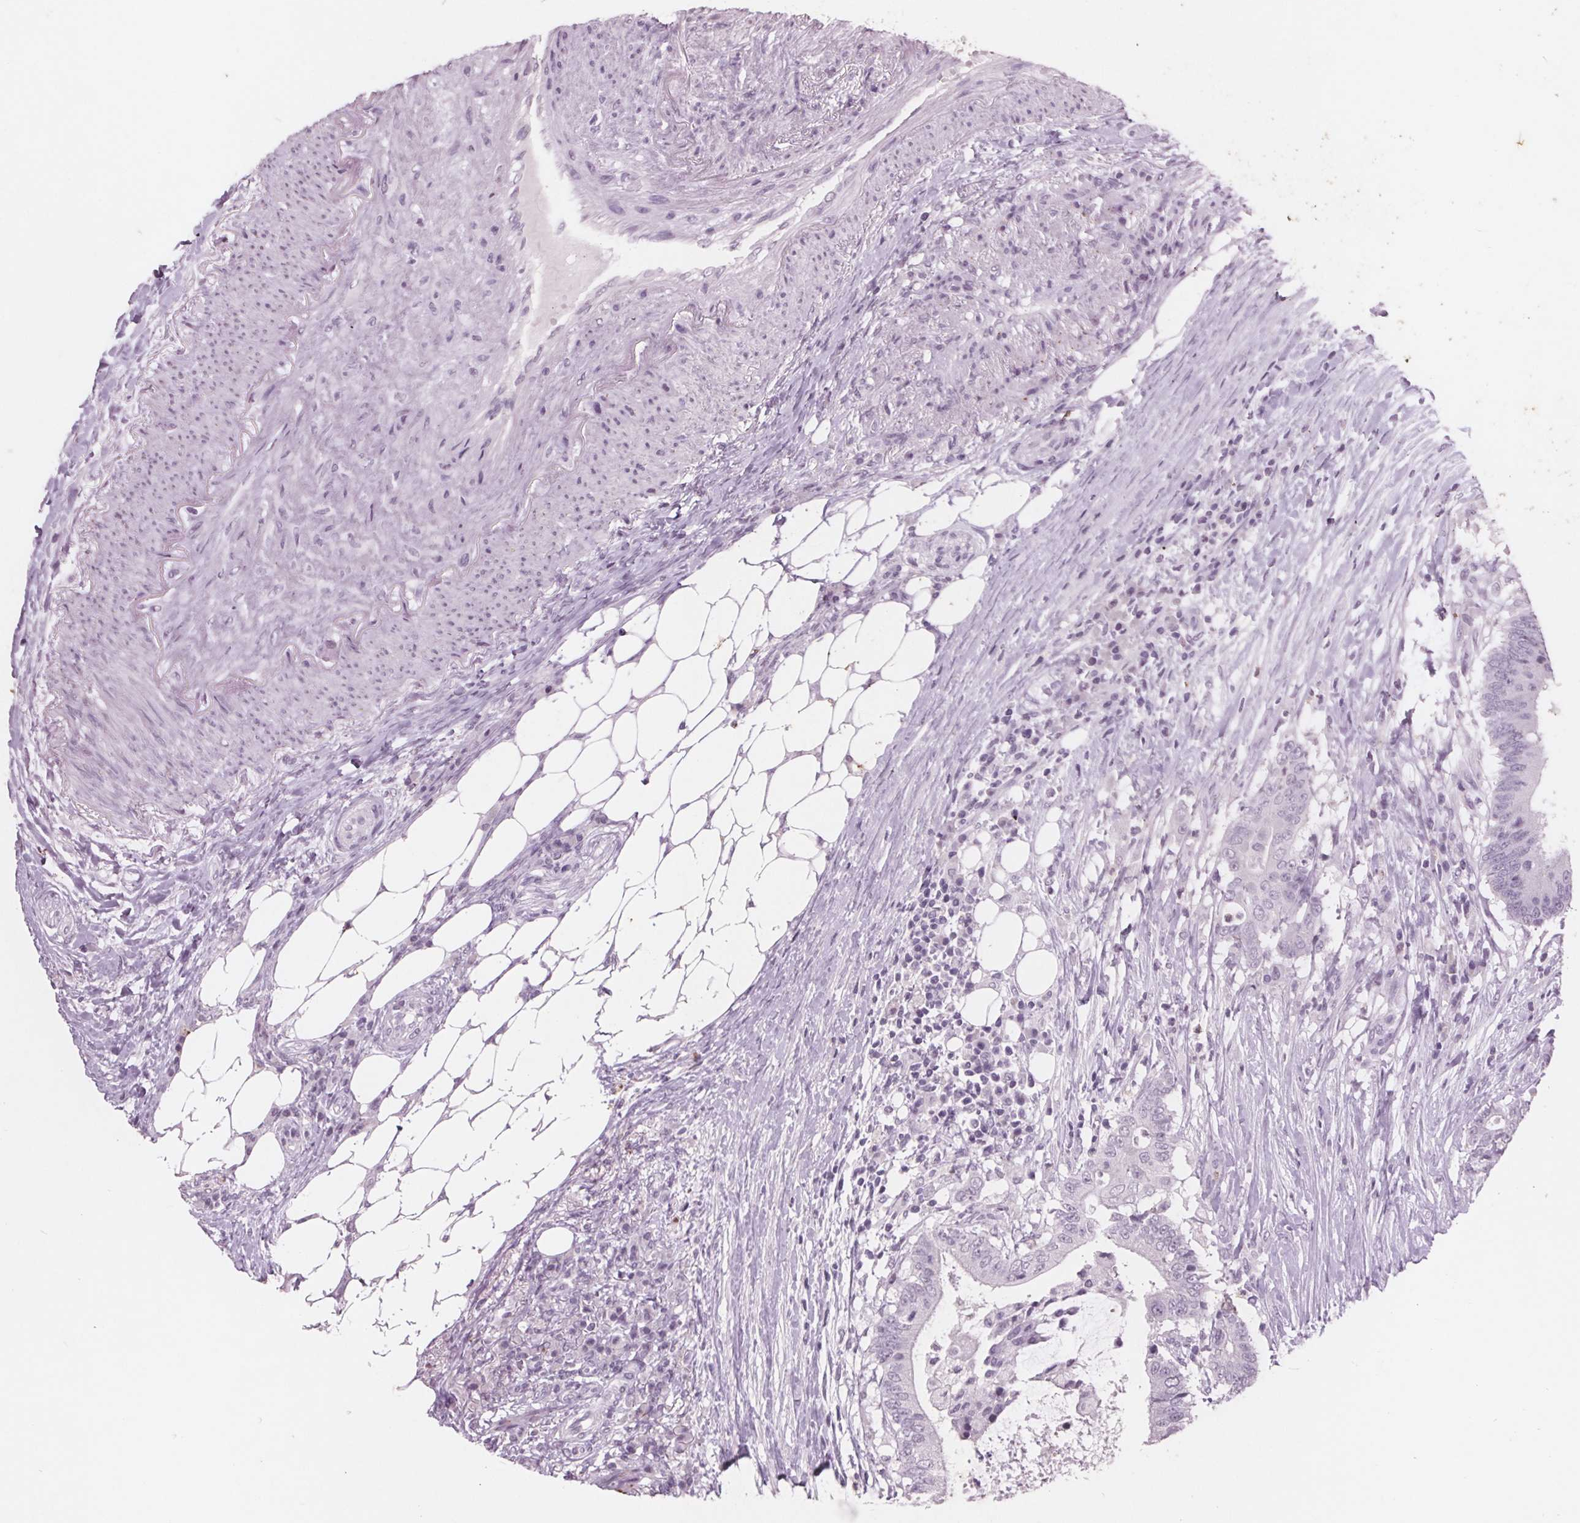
{"staining": {"intensity": "negative", "quantity": "none", "location": "none"}, "tissue": "colorectal cancer", "cell_type": "Tumor cells", "image_type": "cancer", "snomed": [{"axis": "morphology", "description": "Adenocarcinoma, NOS"}, {"axis": "topography", "description": "Colon"}], "caption": "Human colorectal adenocarcinoma stained for a protein using immunohistochemistry (IHC) displays no staining in tumor cells.", "gene": "PTPN14", "patient": {"sex": "female", "age": 43}}